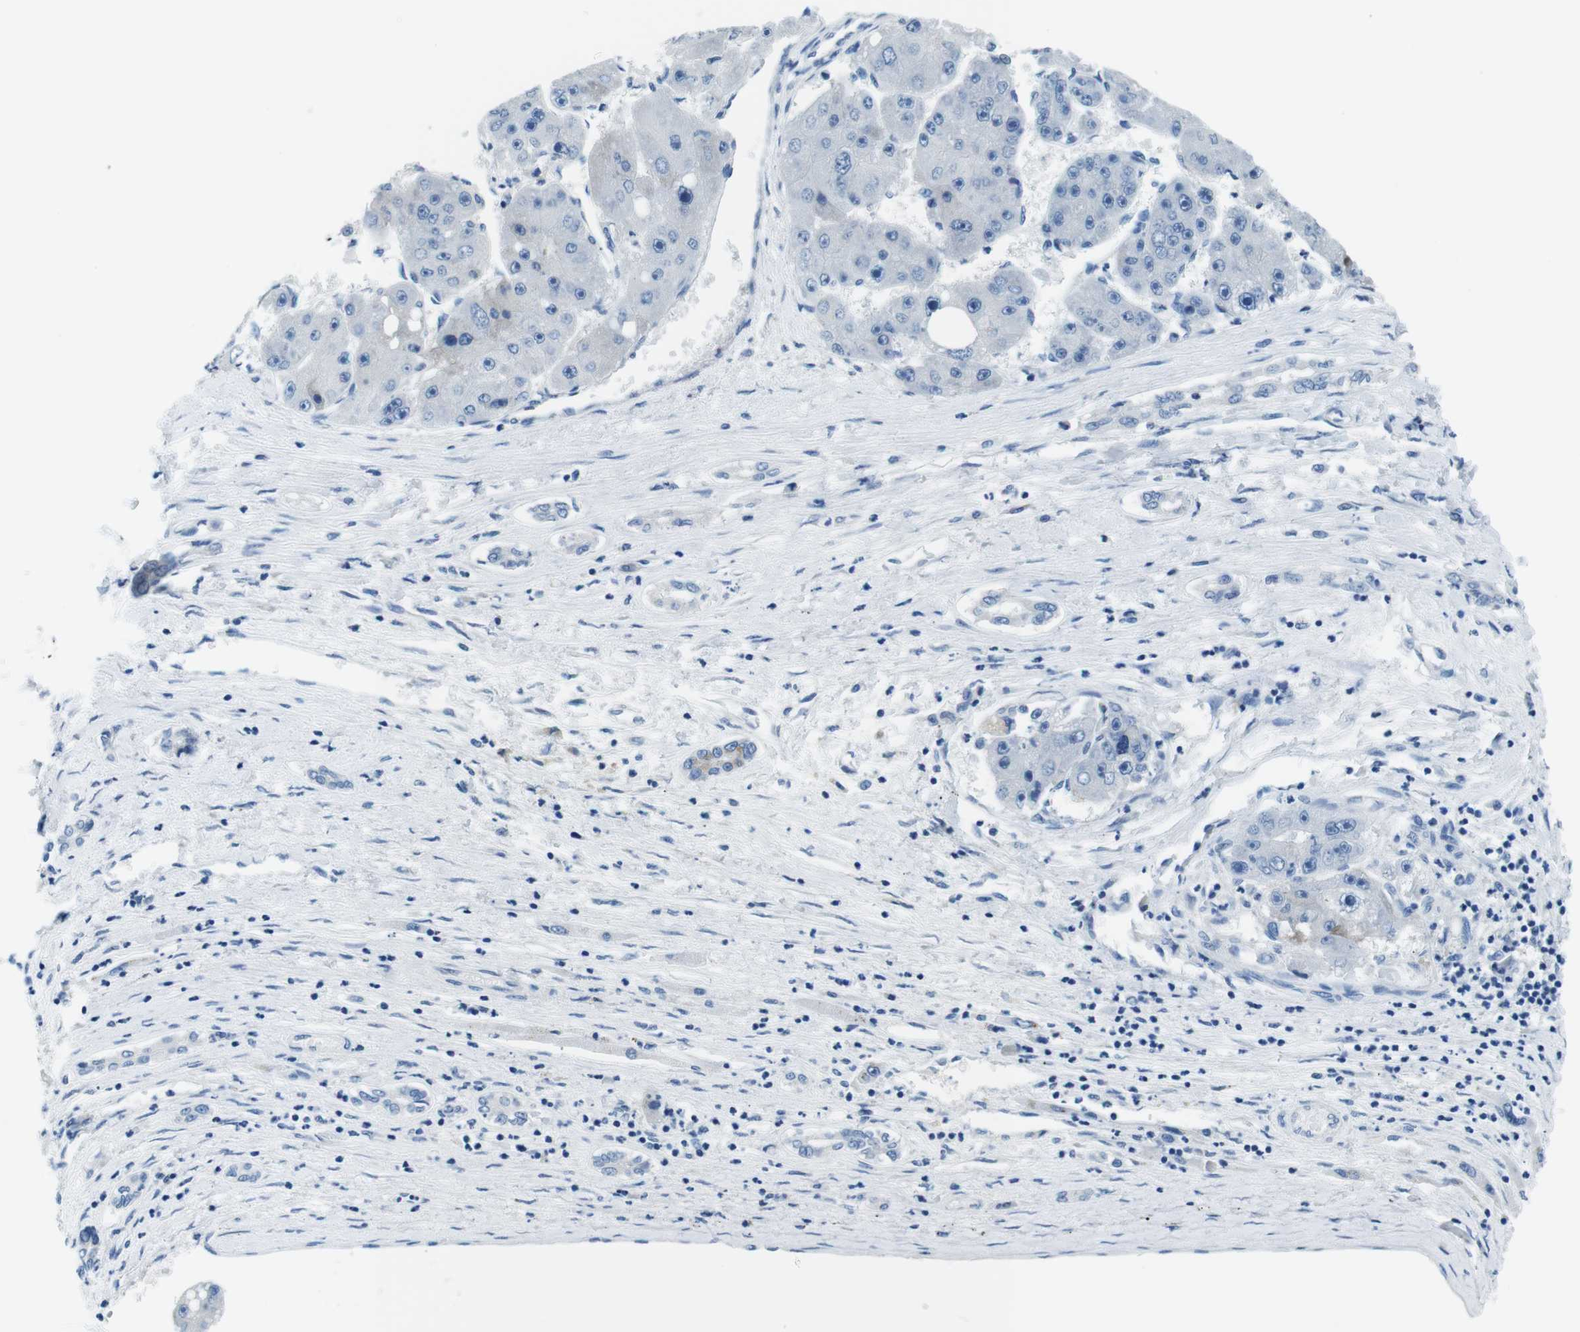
{"staining": {"intensity": "negative", "quantity": "none", "location": "none"}, "tissue": "liver cancer", "cell_type": "Tumor cells", "image_type": "cancer", "snomed": [{"axis": "morphology", "description": "Carcinoma, Hepatocellular, NOS"}, {"axis": "topography", "description": "Liver"}], "caption": "Tumor cells show no significant expression in liver cancer (hepatocellular carcinoma).", "gene": "EIF2B5", "patient": {"sex": "female", "age": 61}}